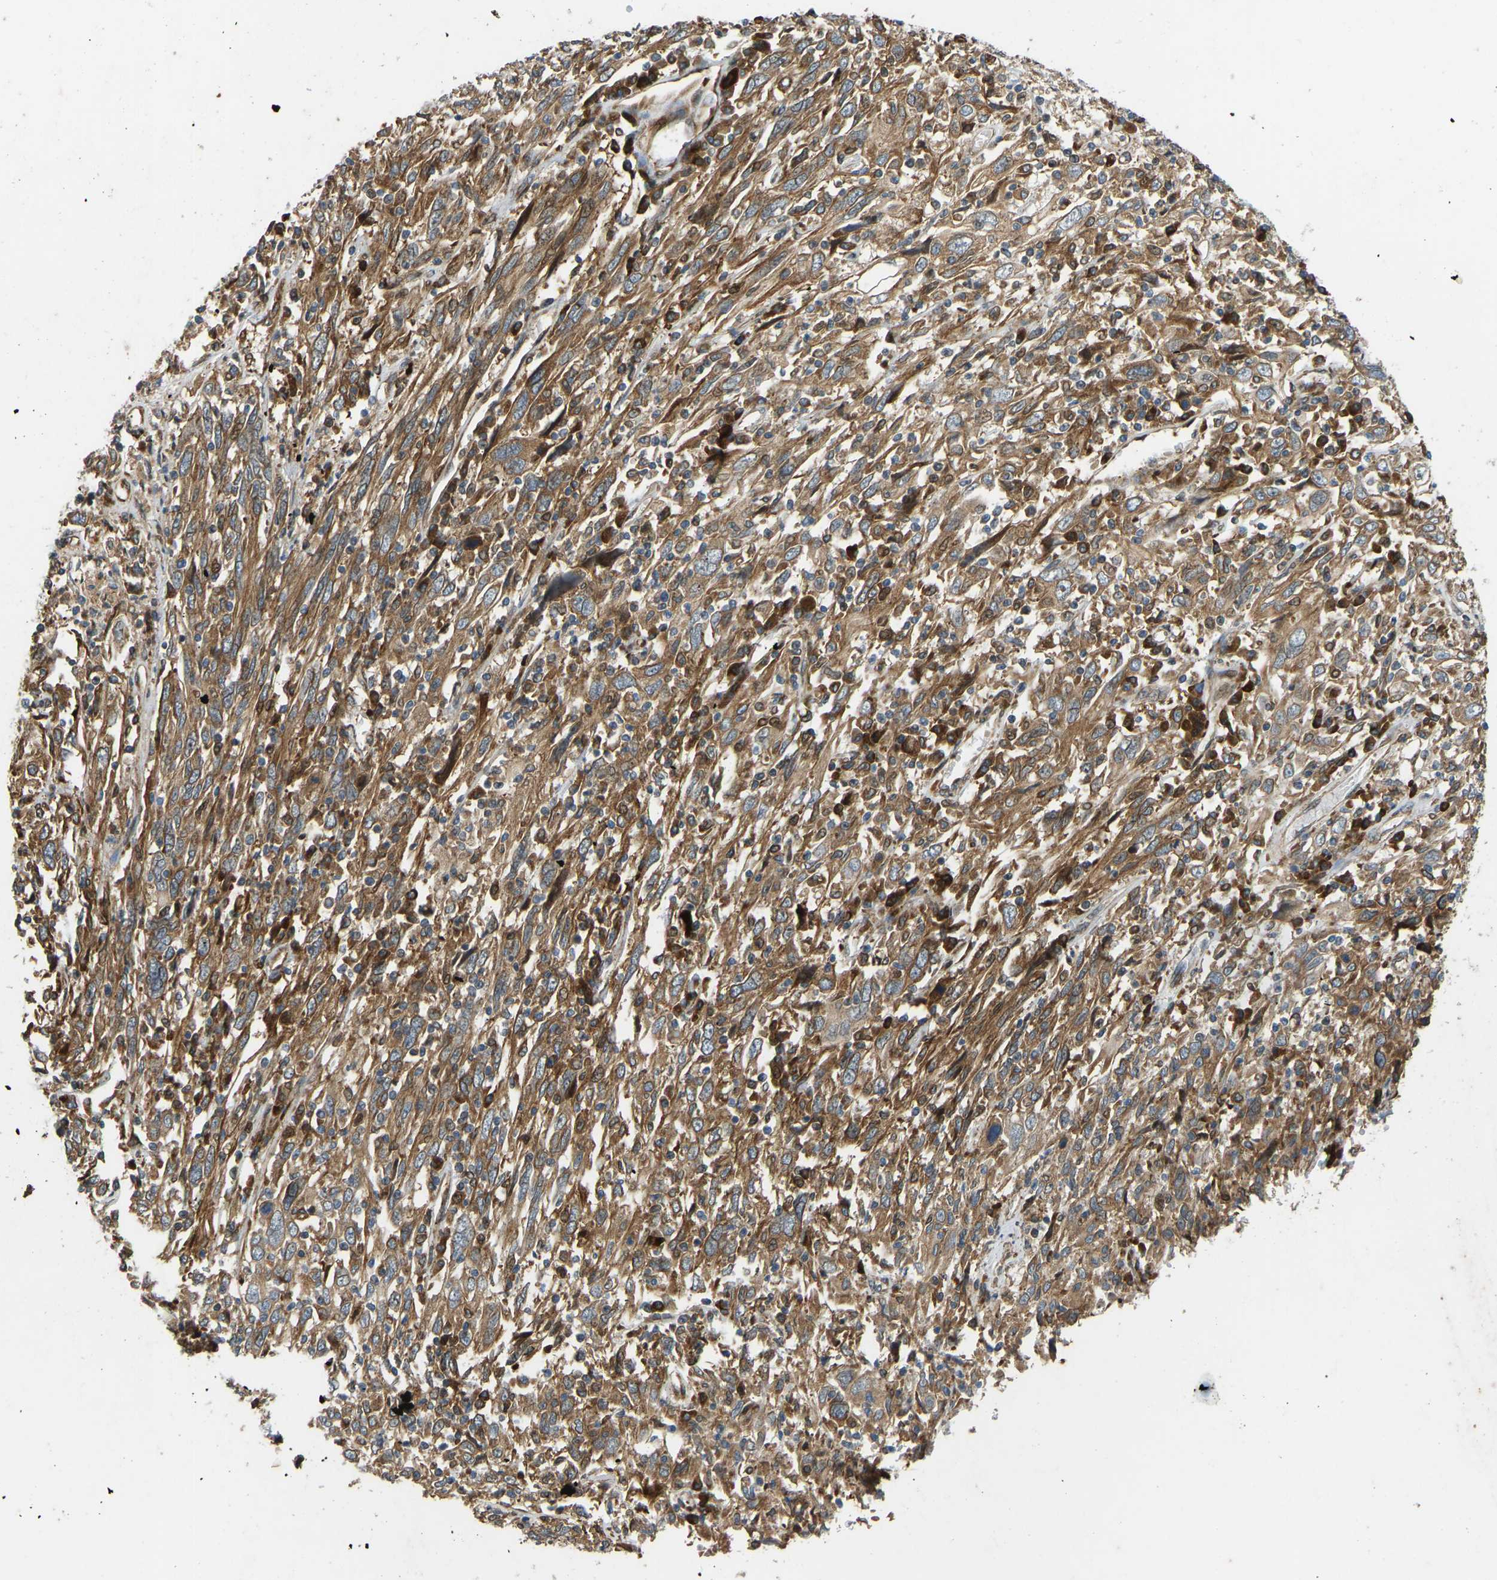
{"staining": {"intensity": "moderate", "quantity": ">75%", "location": "cytoplasmic/membranous"}, "tissue": "cervical cancer", "cell_type": "Tumor cells", "image_type": "cancer", "snomed": [{"axis": "morphology", "description": "Squamous cell carcinoma, NOS"}, {"axis": "topography", "description": "Cervix"}], "caption": "Protein positivity by IHC displays moderate cytoplasmic/membranous expression in approximately >75% of tumor cells in squamous cell carcinoma (cervical).", "gene": "OS9", "patient": {"sex": "female", "age": 46}}